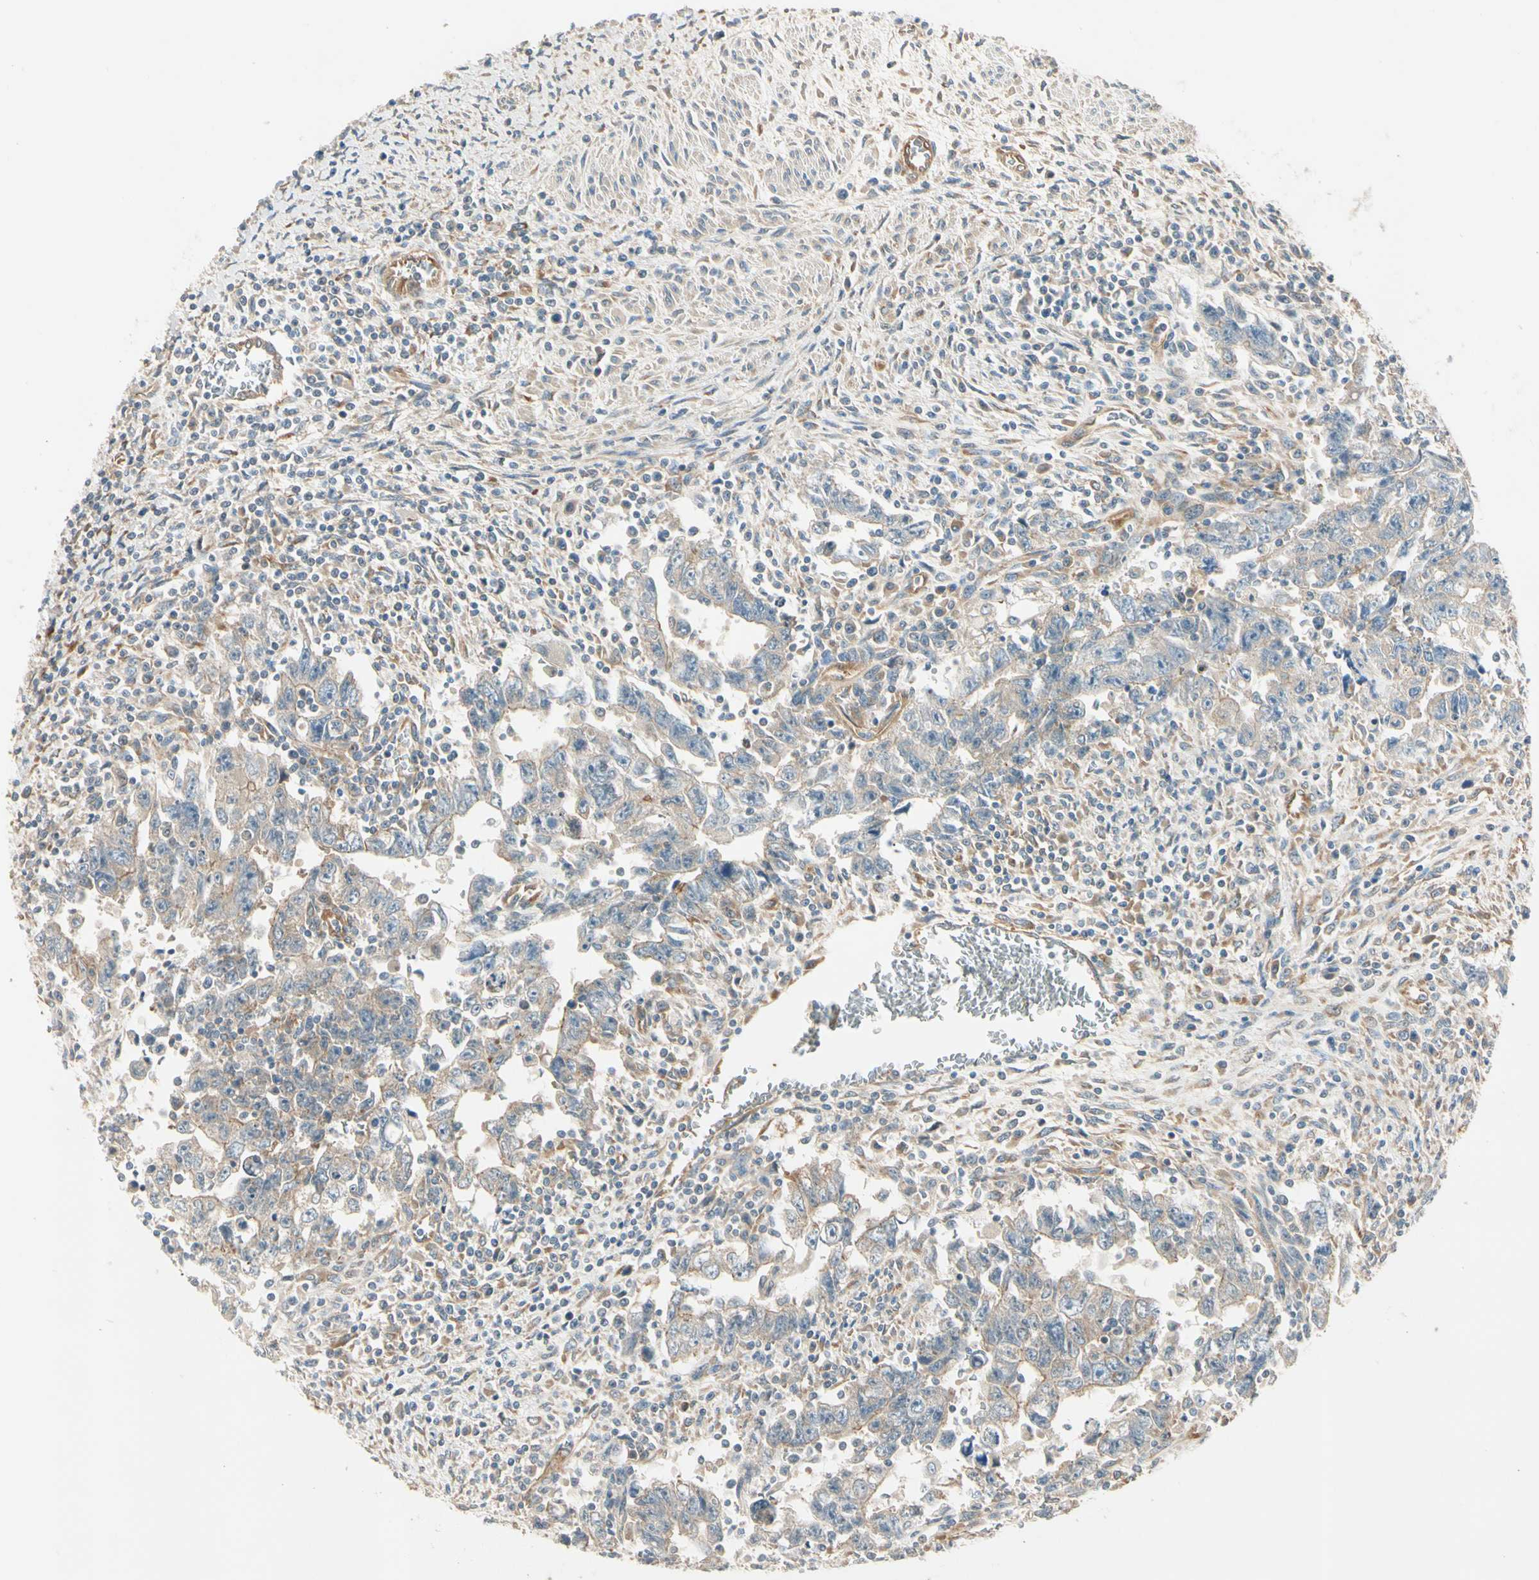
{"staining": {"intensity": "weak", "quantity": ">75%", "location": "cytoplasmic/membranous"}, "tissue": "testis cancer", "cell_type": "Tumor cells", "image_type": "cancer", "snomed": [{"axis": "morphology", "description": "Carcinoma, Embryonal, NOS"}, {"axis": "topography", "description": "Testis"}], "caption": "Immunohistochemical staining of human embryonal carcinoma (testis) reveals weak cytoplasmic/membranous protein positivity in approximately >75% of tumor cells.", "gene": "ROCK2", "patient": {"sex": "male", "age": 28}}